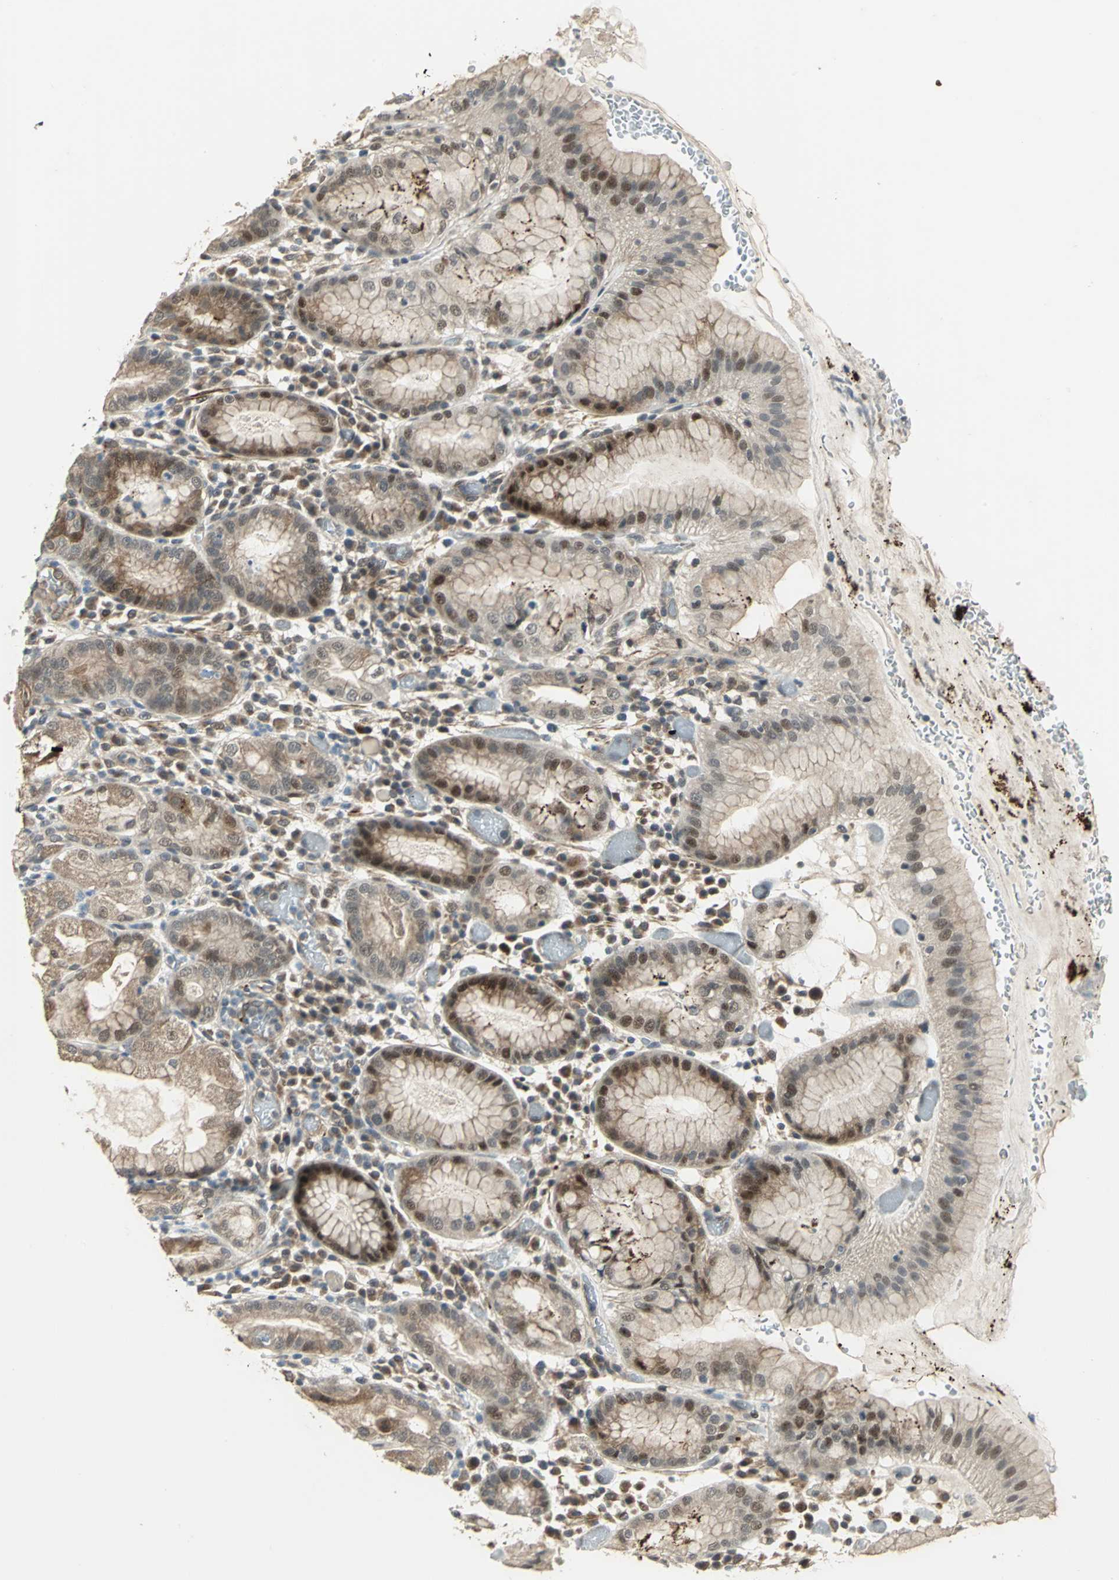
{"staining": {"intensity": "moderate", "quantity": ">75%", "location": "cytoplasmic/membranous,nuclear"}, "tissue": "stomach", "cell_type": "Glandular cells", "image_type": "normal", "snomed": [{"axis": "morphology", "description": "Normal tissue, NOS"}, {"axis": "topography", "description": "Stomach"}, {"axis": "topography", "description": "Stomach, lower"}], "caption": "Stomach stained with DAB (3,3'-diaminobenzidine) immunohistochemistry demonstrates medium levels of moderate cytoplasmic/membranous,nuclear staining in approximately >75% of glandular cells.", "gene": "PLAGL2", "patient": {"sex": "female", "age": 75}}